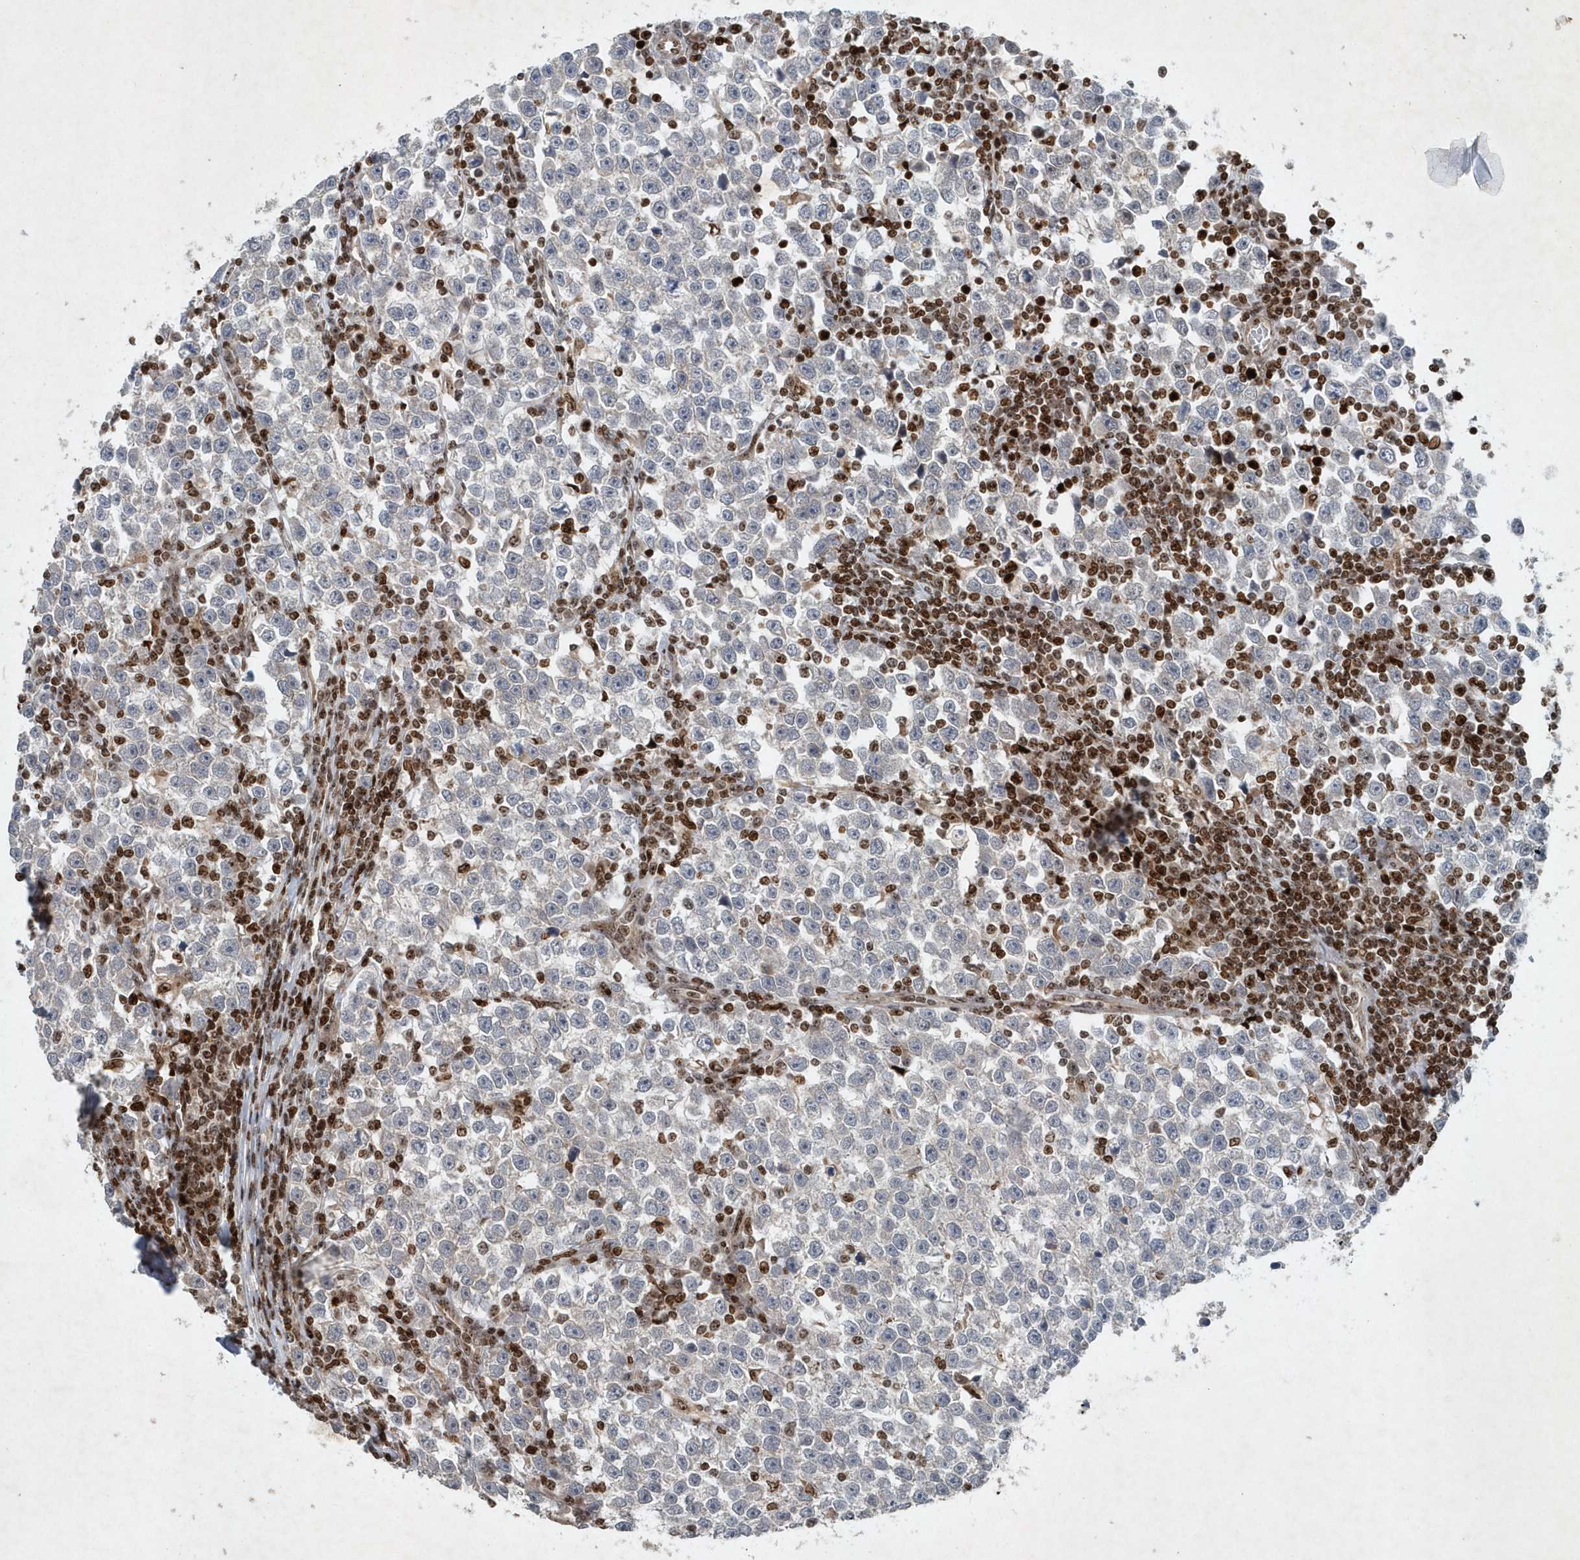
{"staining": {"intensity": "negative", "quantity": "none", "location": "none"}, "tissue": "testis cancer", "cell_type": "Tumor cells", "image_type": "cancer", "snomed": [{"axis": "morphology", "description": "Normal tissue, NOS"}, {"axis": "morphology", "description": "Seminoma, NOS"}, {"axis": "topography", "description": "Testis"}], "caption": "This image is of testis cancer (seminoma) stained with immunohistochemistry (IHC) to label a protein in brown with the nuclei are counter-stained blue. There is no staining in tumor cells. (DAB immunohistochemistry (IHC), high magnification).", "gene": "QTRT2", "patient": {"sex": "male", "age": 43}}